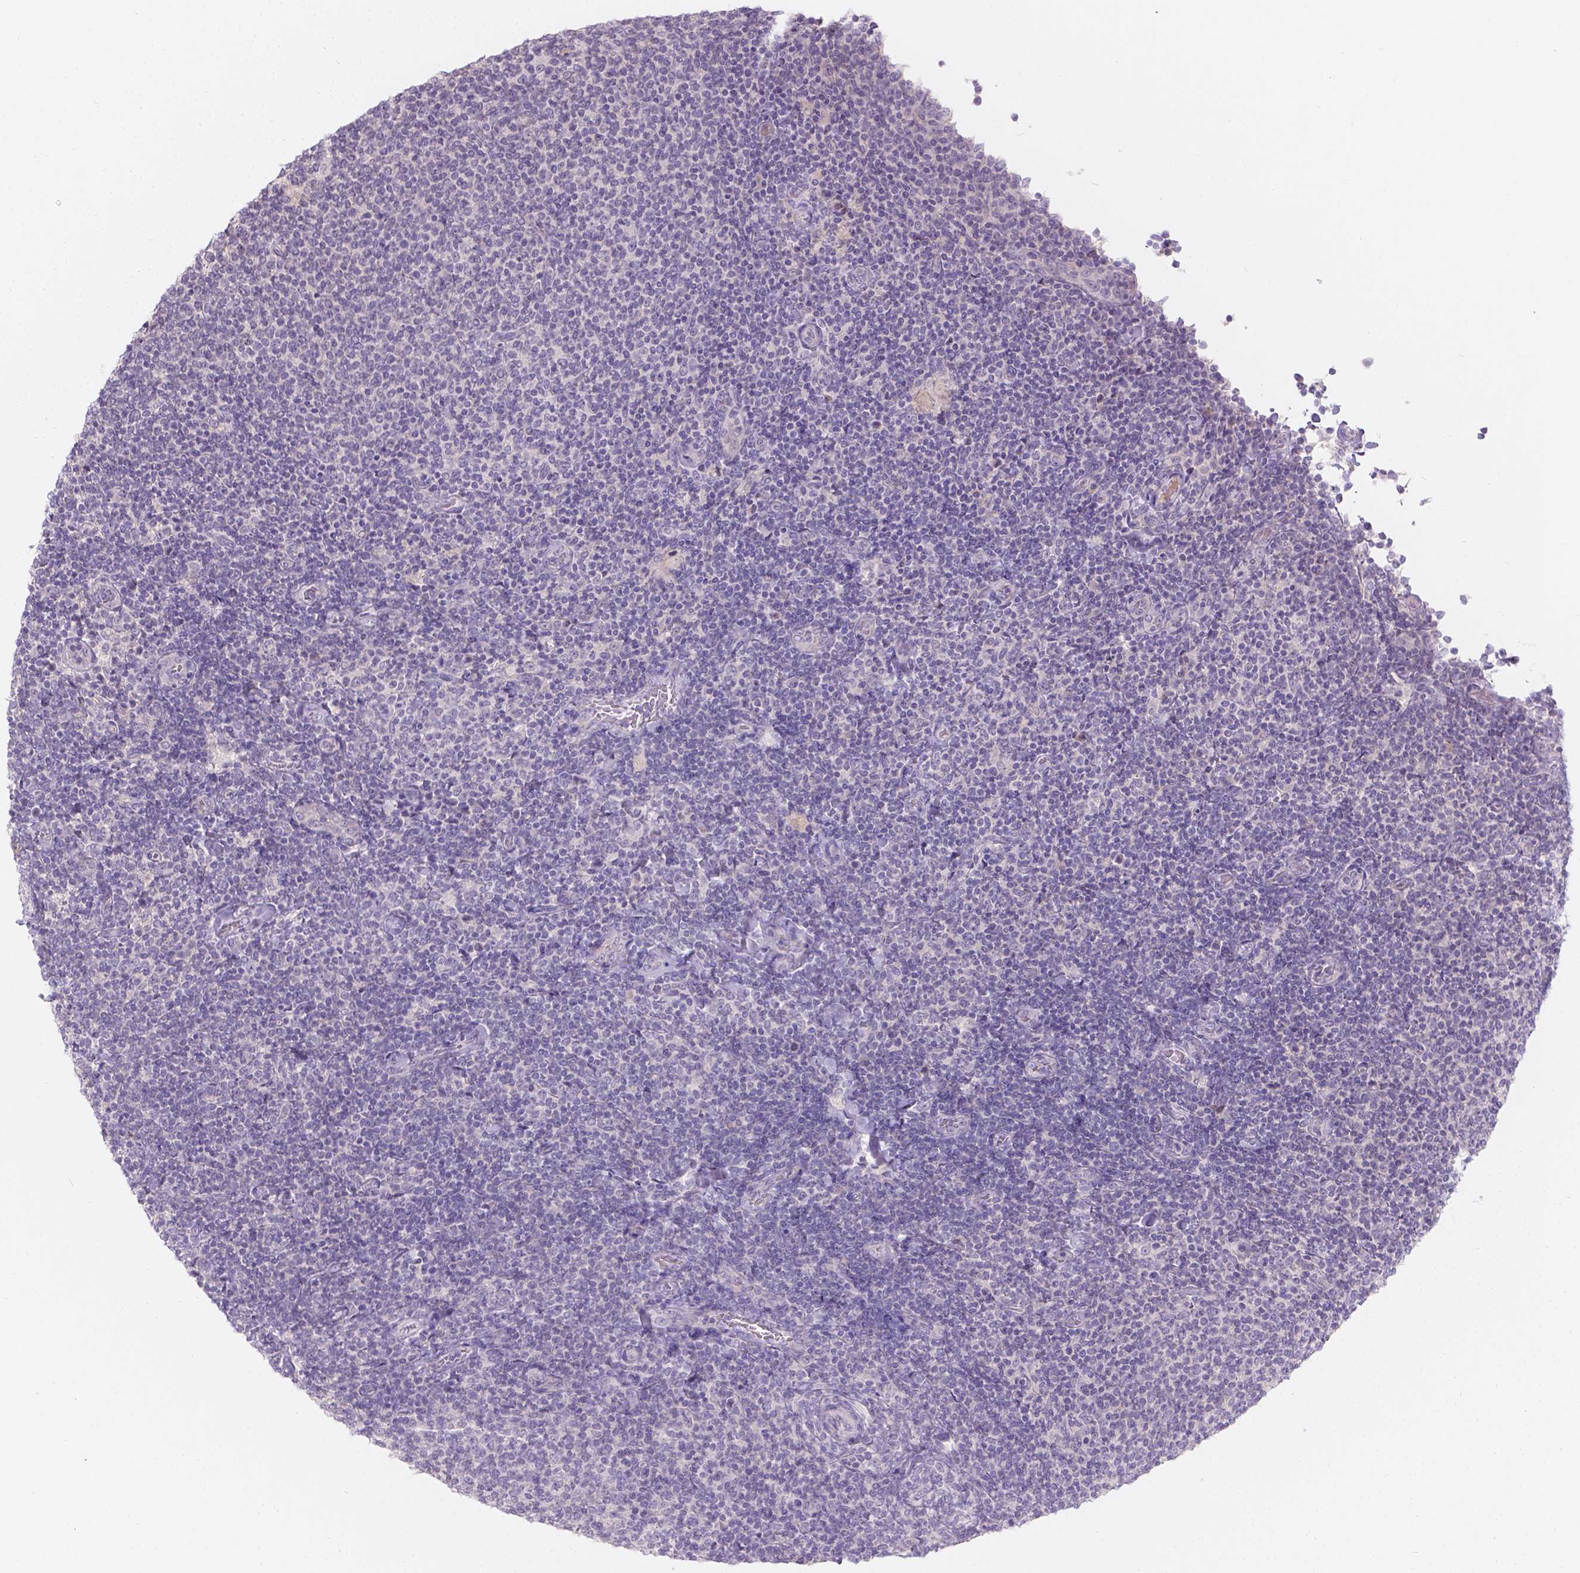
{"staining": {"intensity": "negative", "quantity": "none", "location": "none"}, "tissue": "lymphoma", "cell_type": "Tumor cells", "image_type": "cancer", "snomed": [{"axis": "morphology", "description": "Malignant lymphoma, non-Hodgkin's type, Low grade"}, {"axis": "topography", "description": "Lymph node"}], "caption": "DAB (3,3'-diaminobenzidine) immunohistochemical staining of human low-grade malignant lymphoma, non-Hodgkin's type reveals no significant positivity in tumor cells.", "gene": "DCAF4L1", "patient": {"sex": "male", "age": 52}}